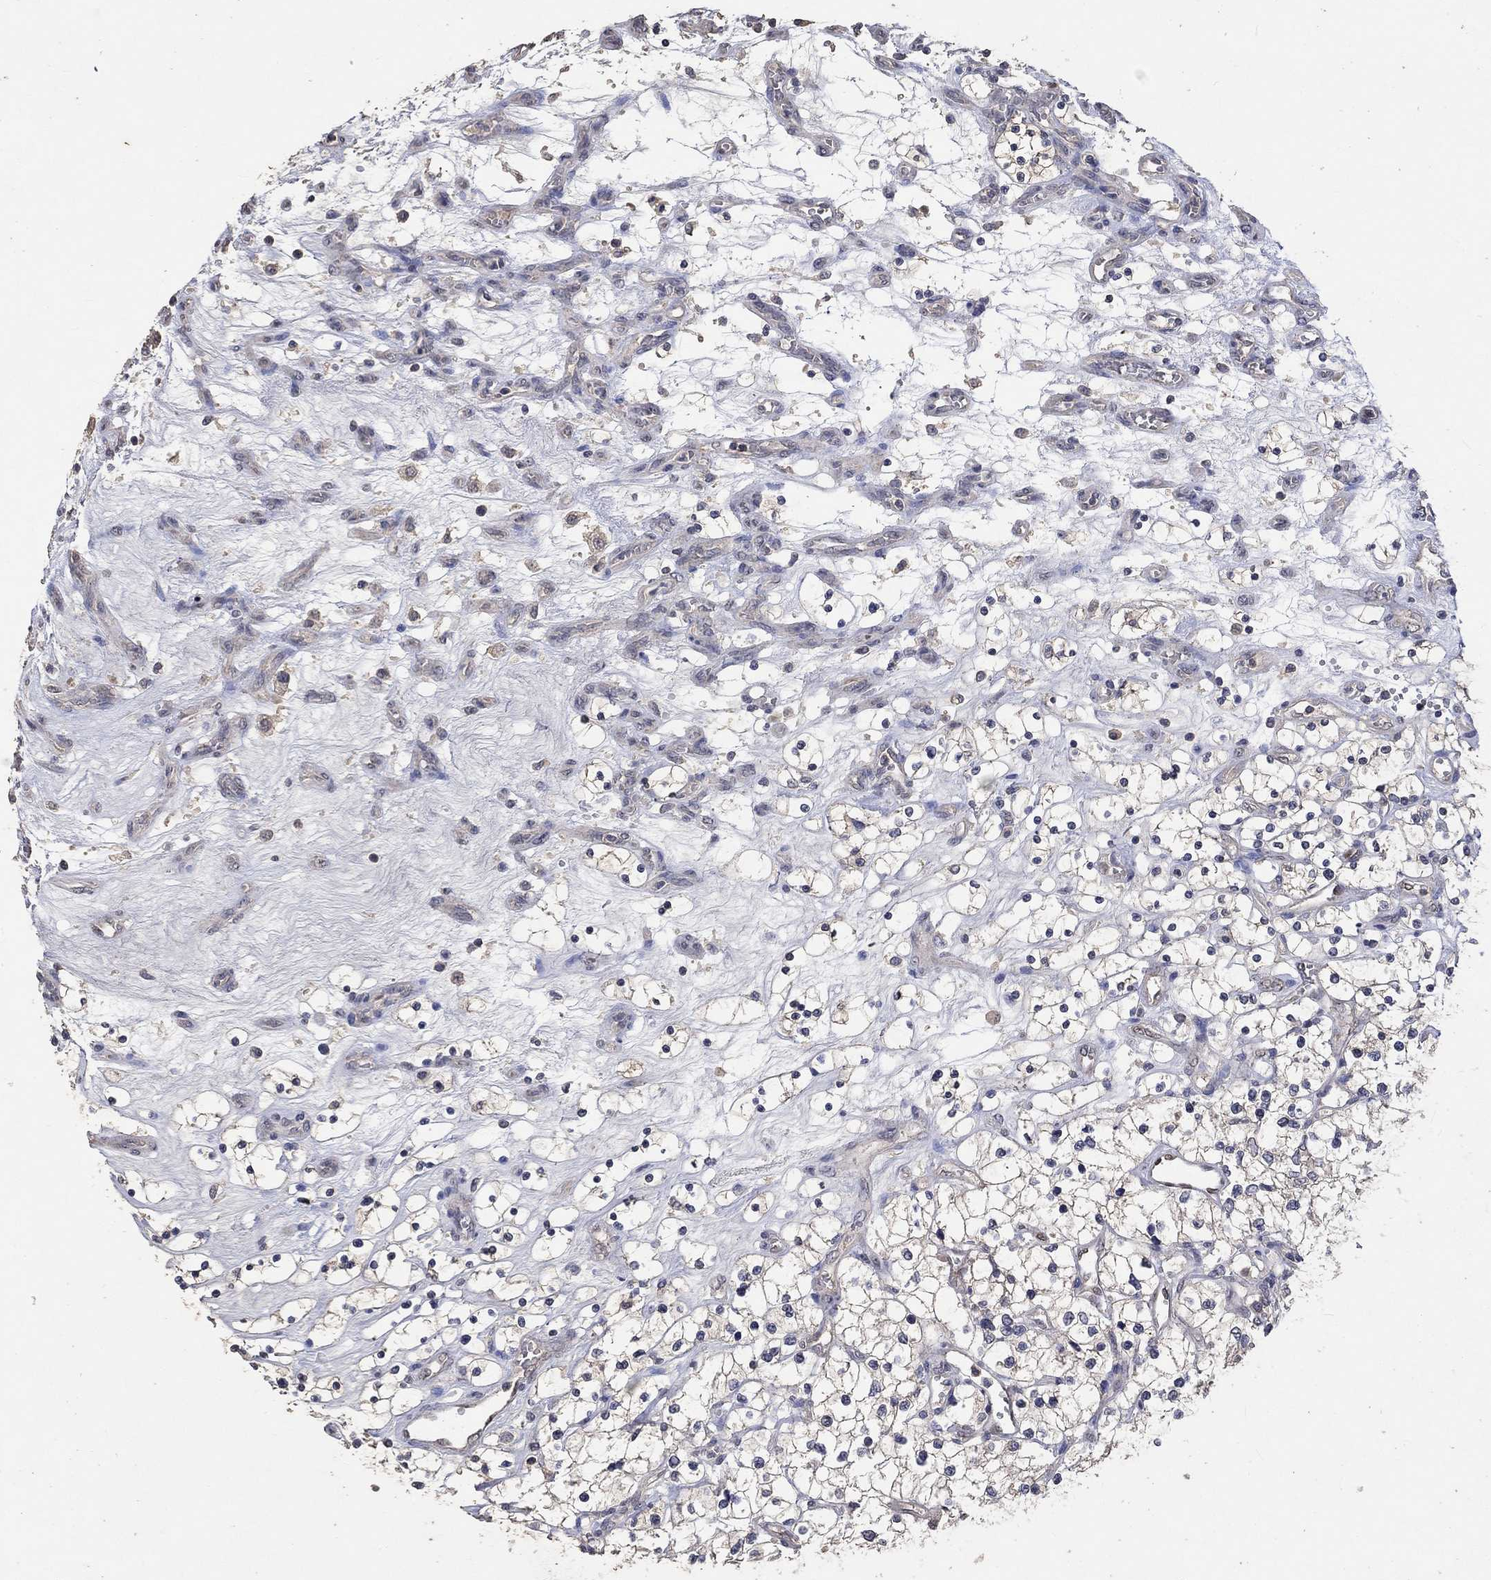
{"staining": {"intensity": "weak", "quantity": ">75%", "location": "cytoplasmic/membranous"}, "tissue": "renal cancer", "cell_type": "Tumor cells", "image_type": "cancer", "snomed": [{"axis": "morphology", "description": "Adenocarcinoma, NOS"}, {"axis": "topography", "description": "Kidney"}], "caption": "Protein expression by immunohistochemistry reveals weak cytoplasmic/membranous expression in approximately >75% of tumor cells in renal cancer (adenocarcinoma).", "gene": "PTPN20", "patient": {"sex": "female", "age": 69}}